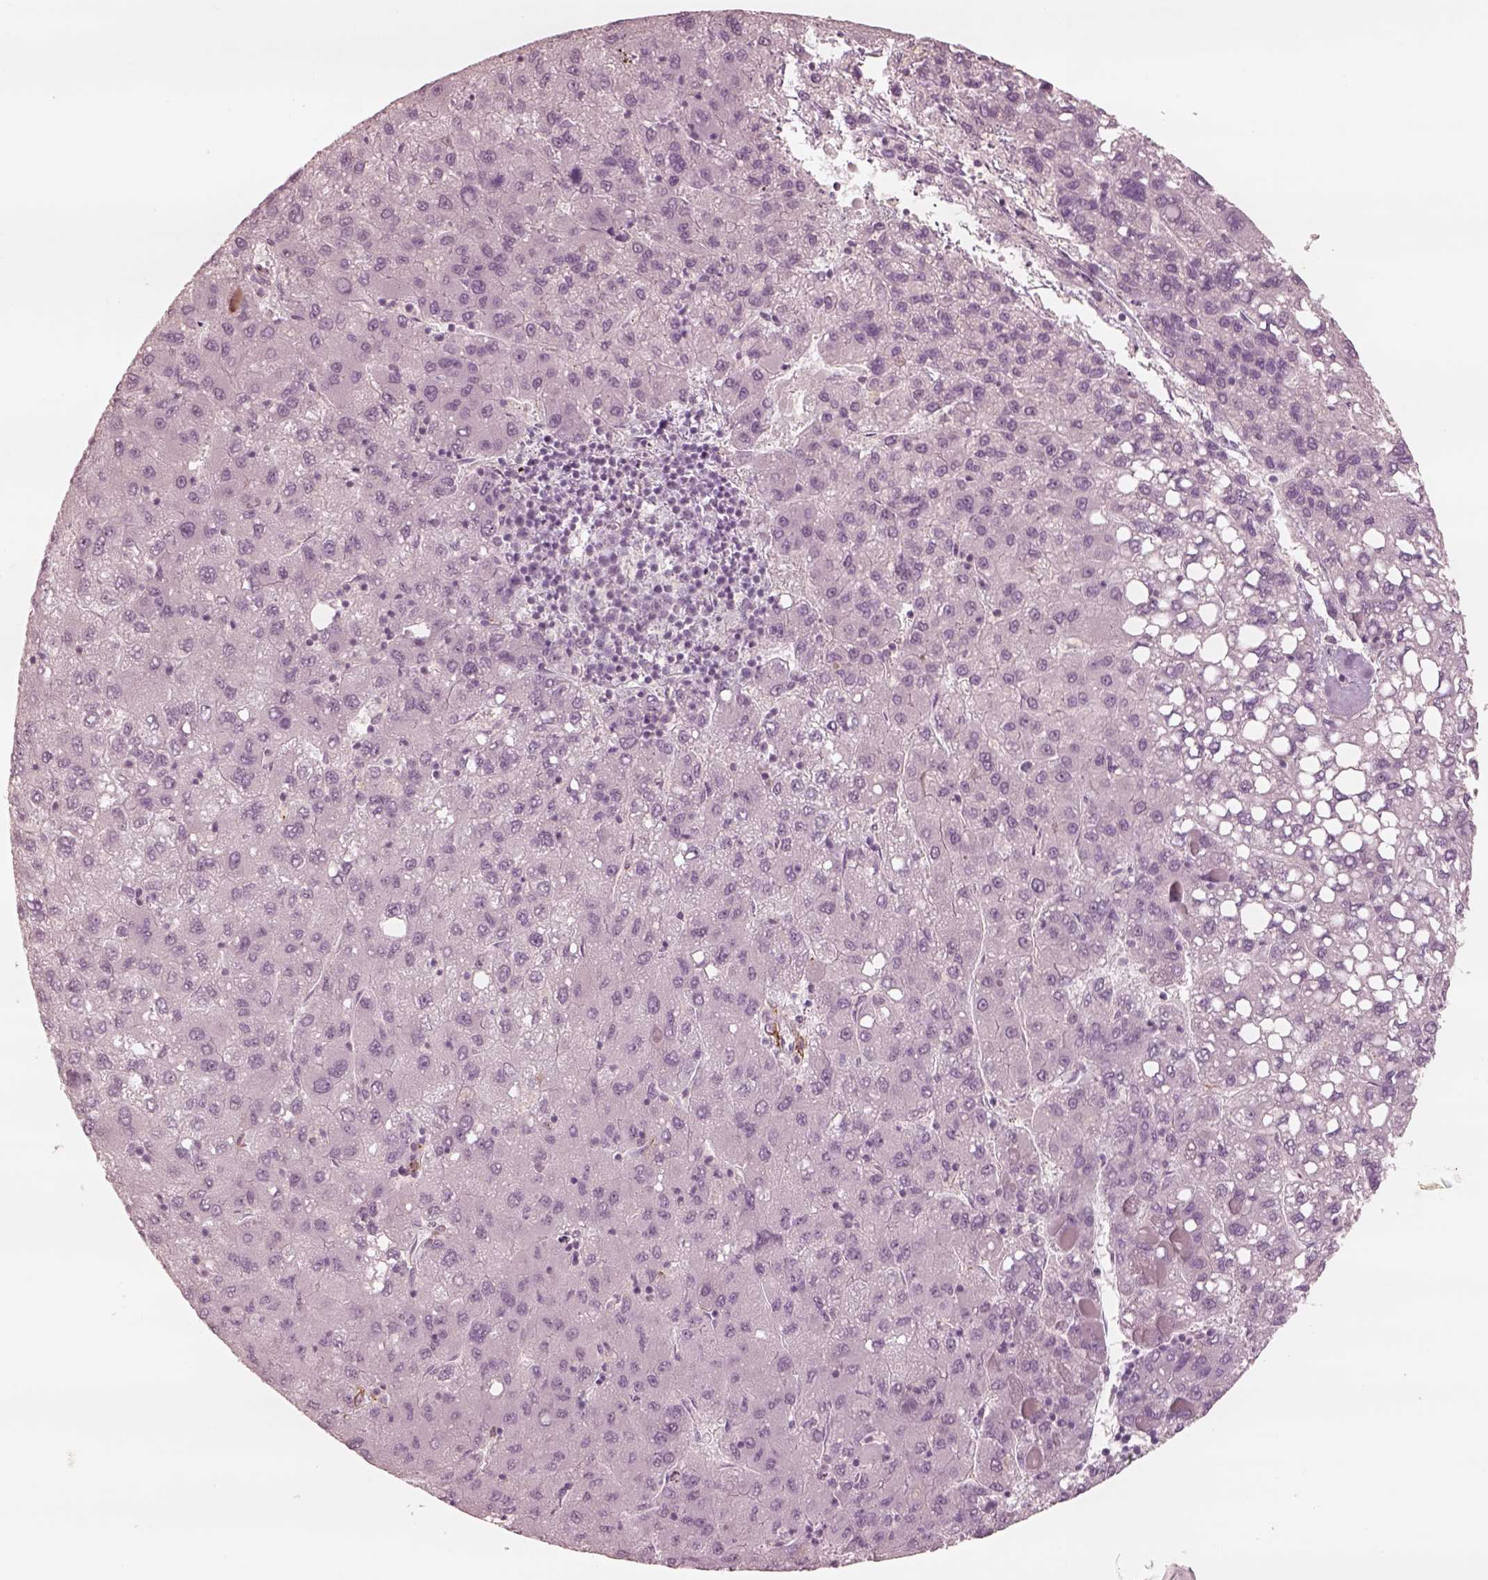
{"staining": {"intensity": "negative", "quantity": "none", "location": "none"}, "tissue": "liver cancer", "cell_type": "Tumor cells", "image_type": "cancer", "snomed": [{"axis": "morphology", "description": "Carcinoma, Hepatocellular, NOS"}, {"axis": "topography", "description": "Liver"}], "caption": "This is an immunohistochemistry (IHC) micrograph of liver cancer (hepatocellular carcinoma). There is no positivity in tumor cells.", "gene": "DNAAF9", "patient": {"sex": "female", "age": 82}}